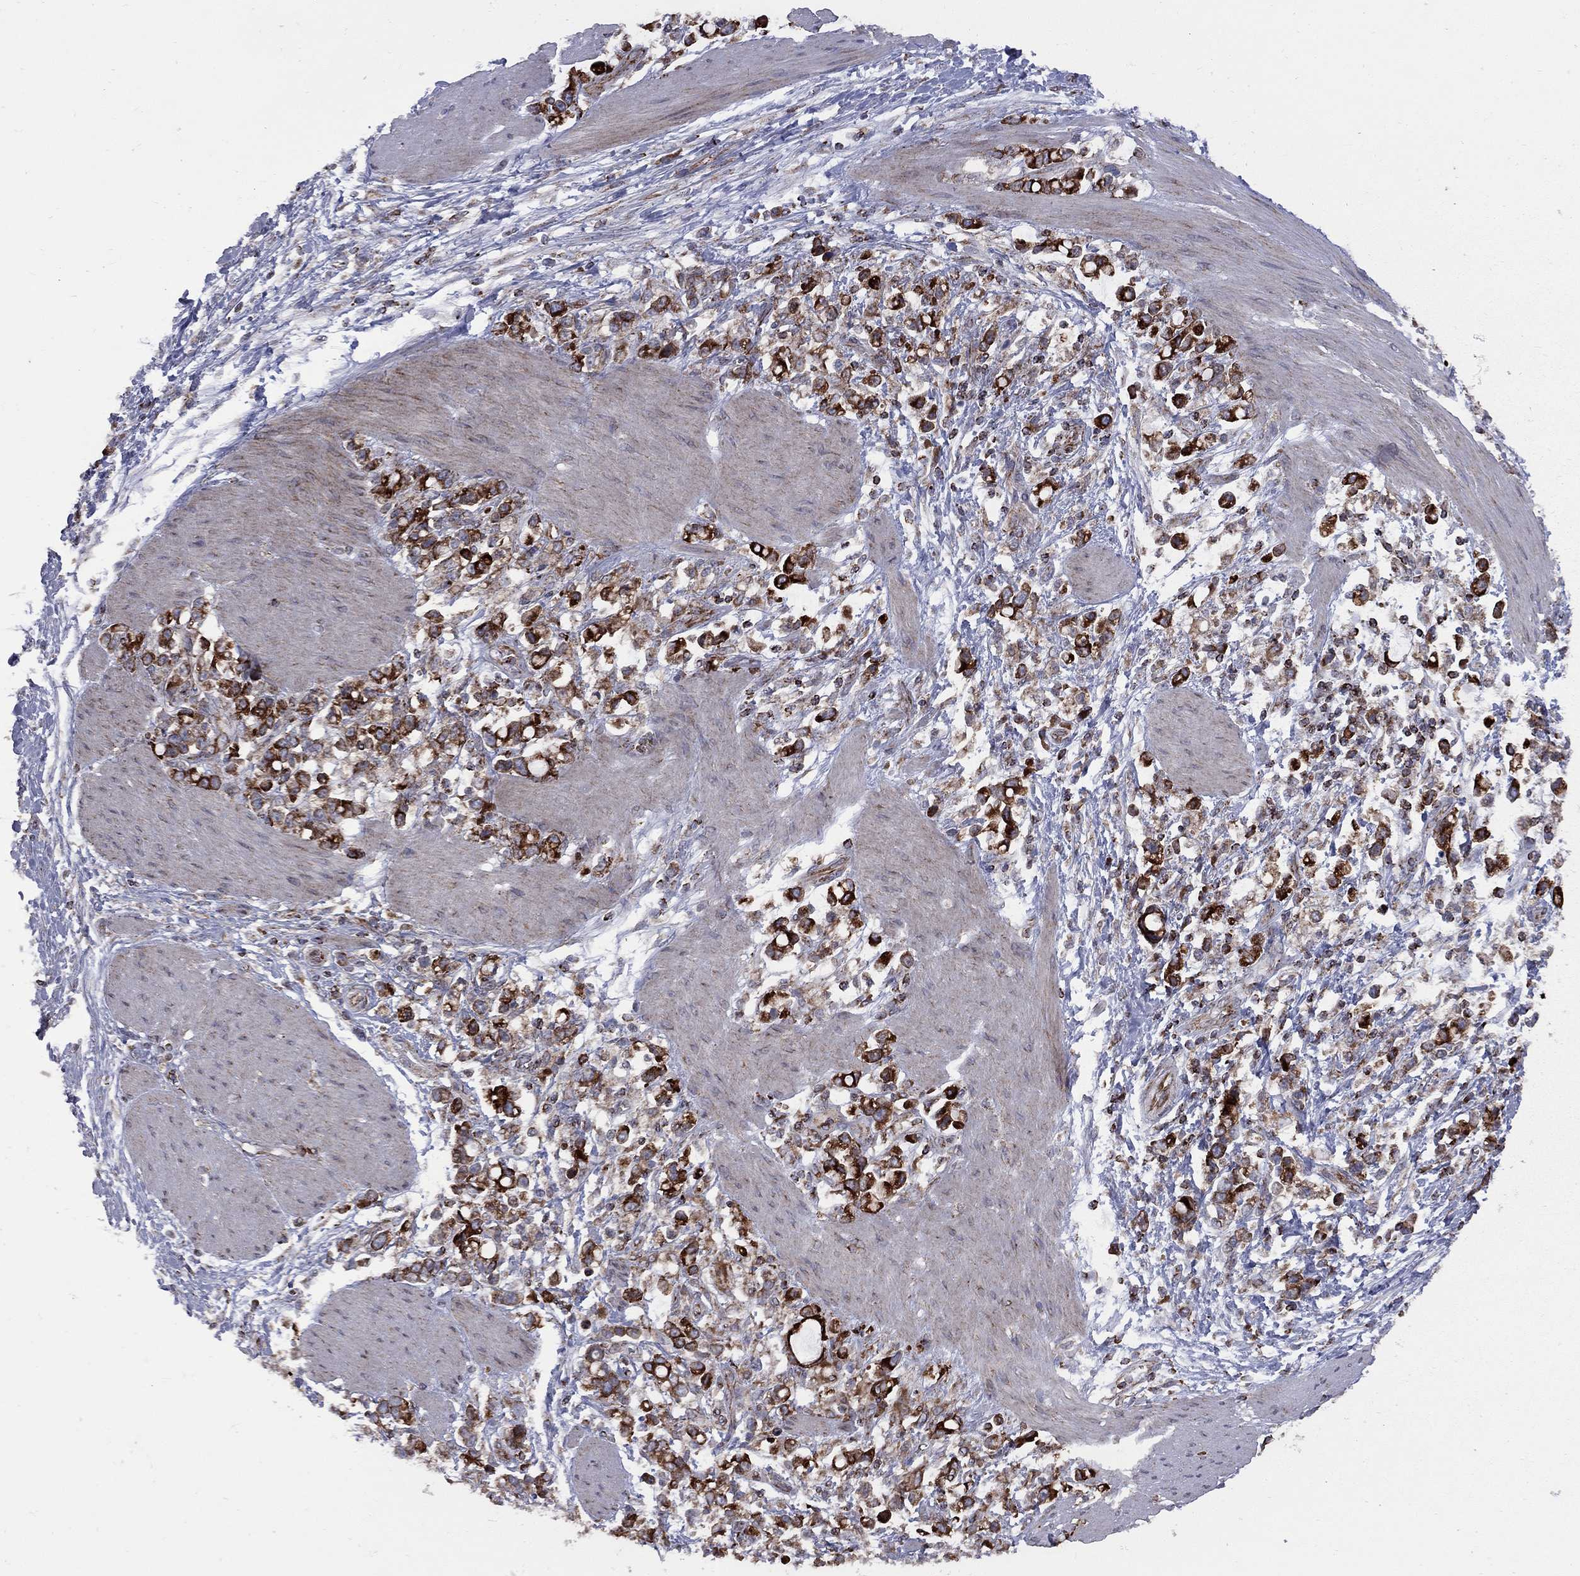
{"staining": {"intensity": "strong", "quantity": ">75%", "location": "cytoplasmic/membranous"}, "tissue": "stomach cancer", "cell_type": "Tumor cells", "image_type": "cancer", "snomed": [{"axis": "morphology", "description": "Adenocarcinoma, NOS"}, {"axis": "topography", "description": "Stomach"}], "caption": "High-magnification brightfield microscopy of stomach cancer stained with DAB (brown) and counterstained with hematoxylin (blue). tumor cells exhibit strong cytoplasmic/membranous staining is seen in approximately>75% of cells. The staining was performed using DAB to visualize the protein expression in brown, while the nuclei were stained in blue with hematoxylin (Magnification: 20x).", "gene": "CLPTM1", "patient": {"sex": "male", "age": 63}}